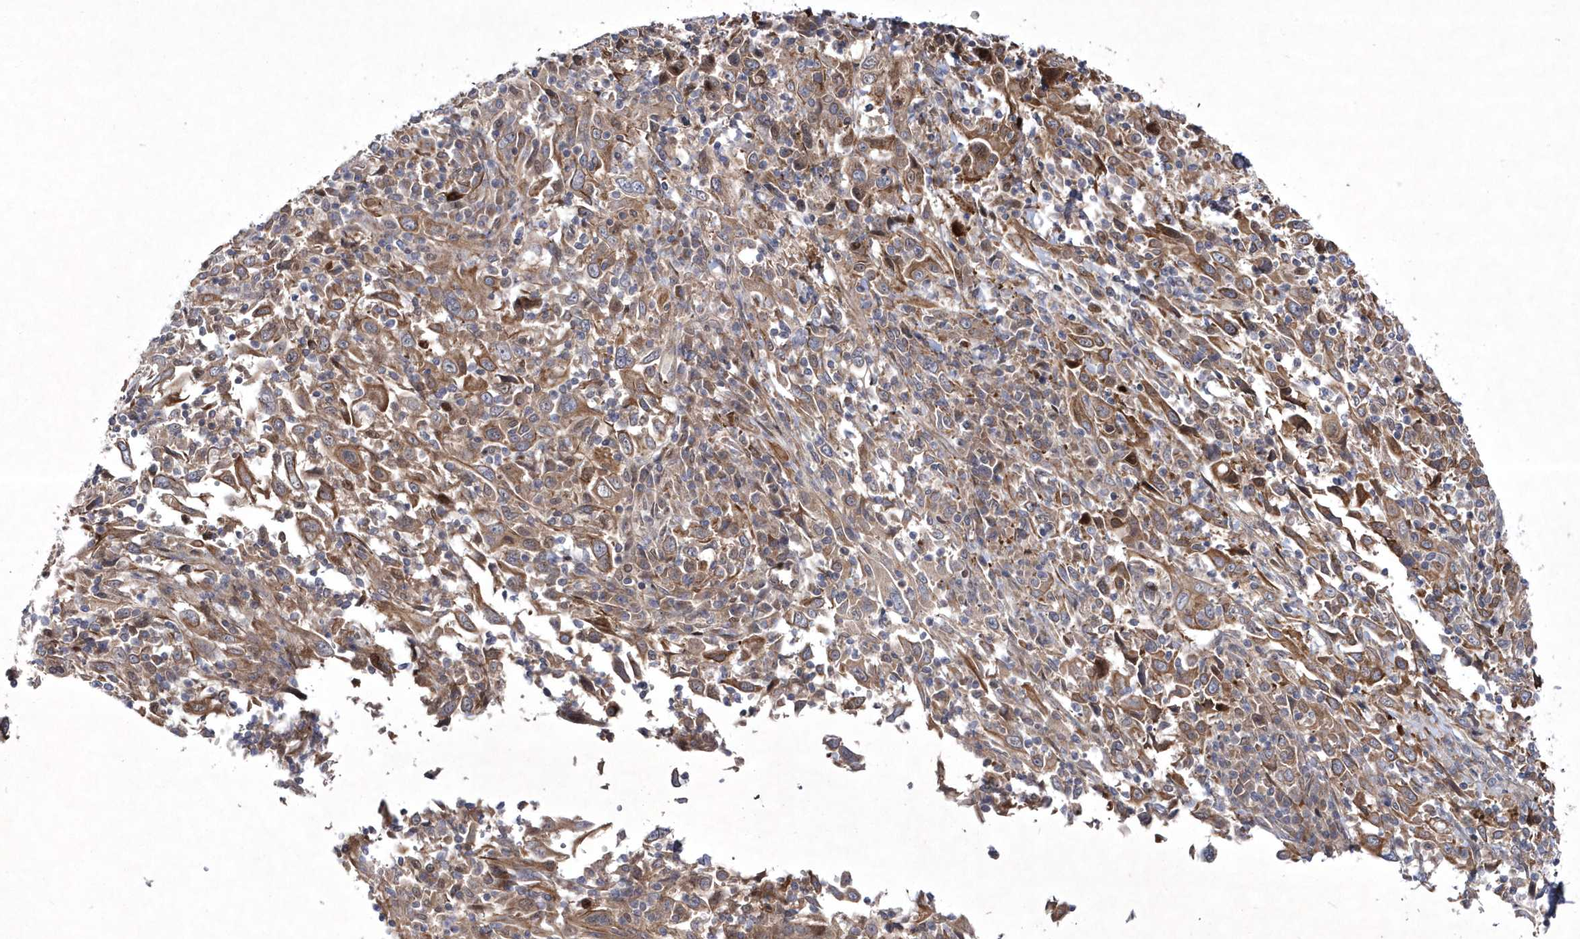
{"staining": {"intensity": "moderate", "quantity": ">75%", "location": "cytoplasmic/membranous"}, "tissue": "cervical cancer", "cell_type": "Tumor cells", "image_type": "cancer", "snomed": [{"axis": "morphology", "description": "Squamous cell carcinoma, NOS"}, {"axis": "topography", "description": "Cervix"}], "caption": "A photomicrograph of human cervical squamous cell carcinoma stained for a protein shows moderate cytoplasmic/membranous brown staining in tumor cells. (Brightfield microscopy of DAB IHC at high magnification).", "gene": "DSPP", "patient": {"sex": "female", "age": 46}}